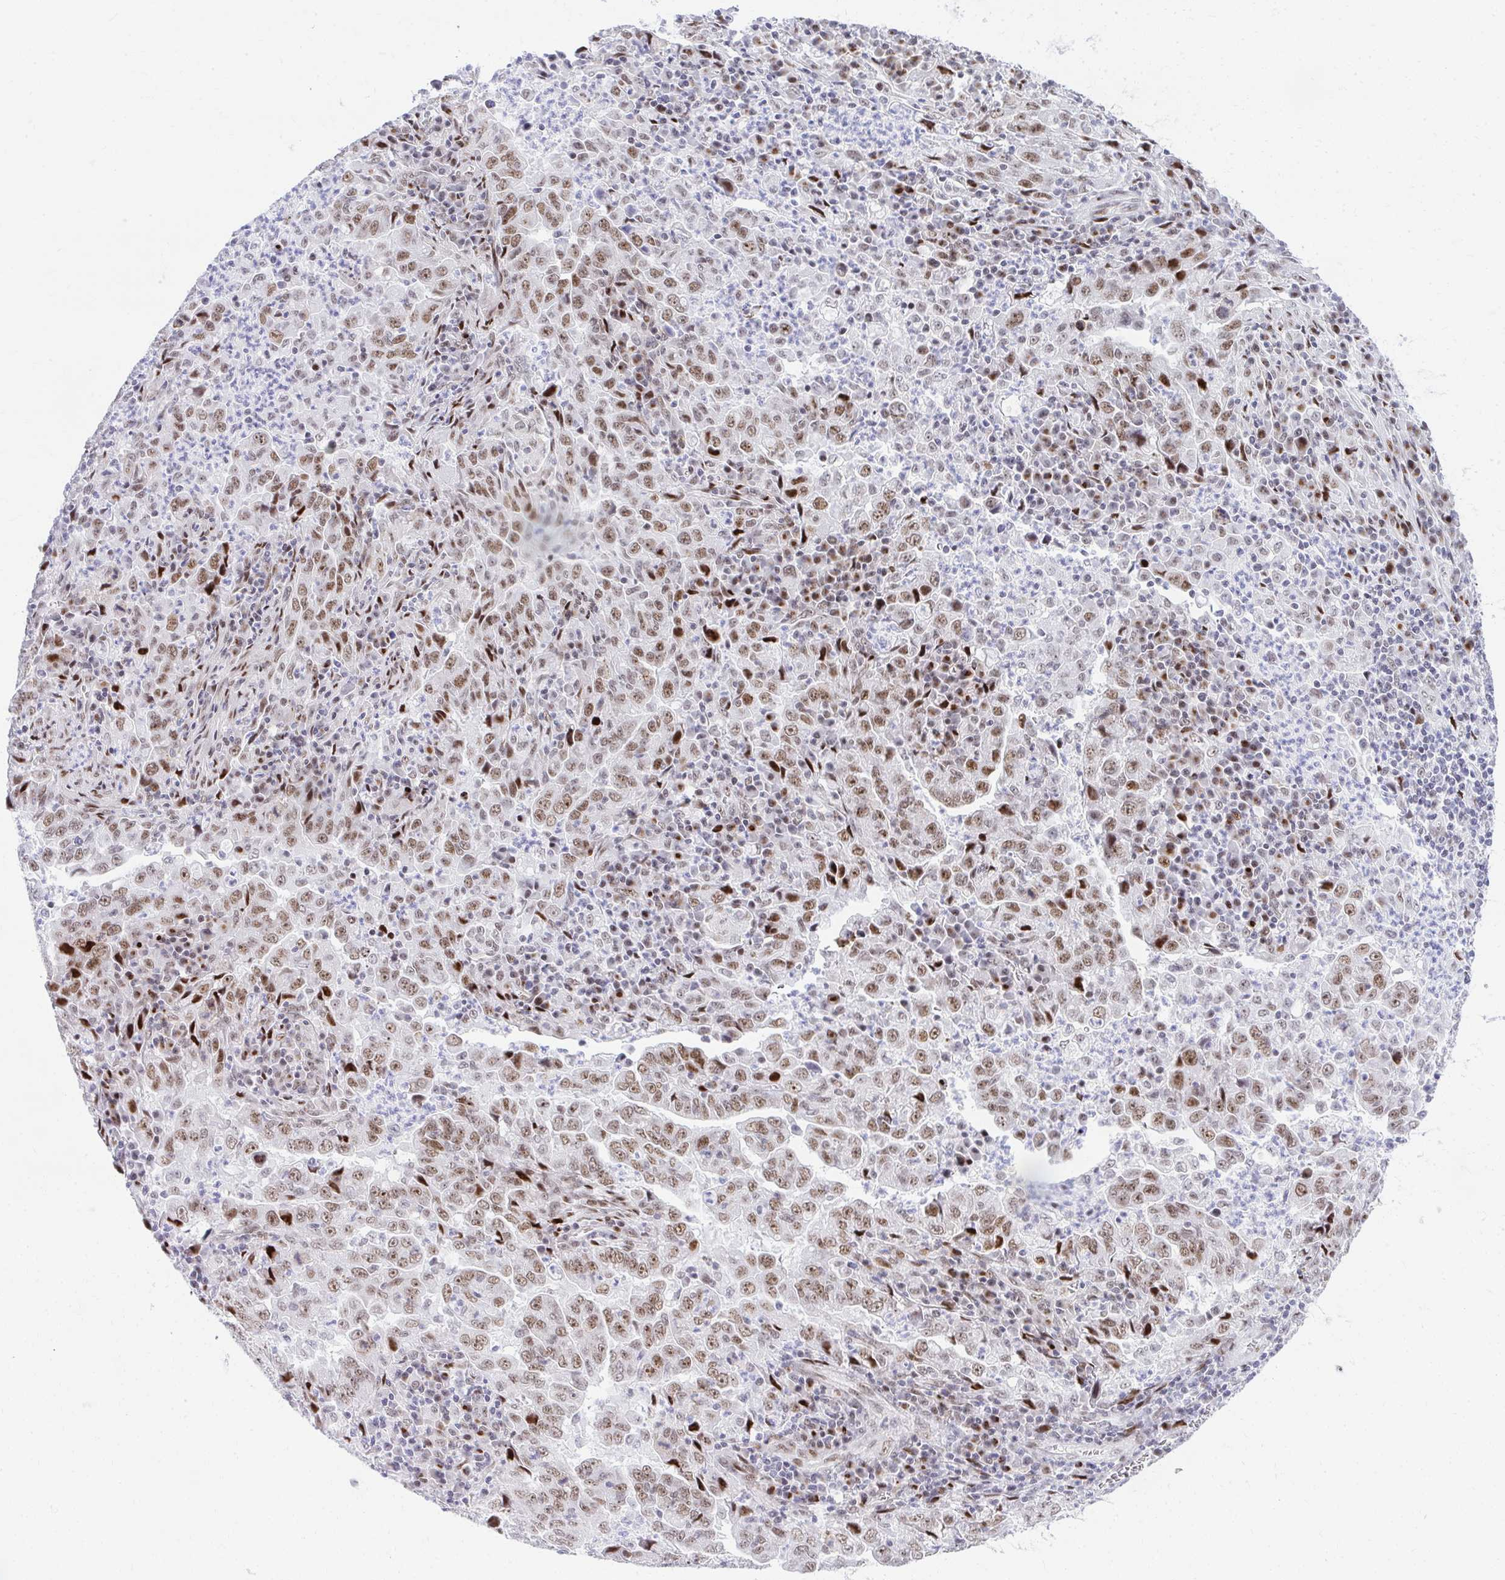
{"staining": {"intensity": "moderate", "quantity": ">75%", "location": "nuclear"}, "tissue": "lung cancer", "cell_type": "Tumor cells", "image_type": "cancer", "snomed": [{"axis": "morphology", "description": "Adenocarcinoma, NOS"}, {"axis": "topography", "description": "Lung"}], "caption": "There is medium levels of moderate nuclear positivity in tumor cells of lung cancer, as demonstrated by immunohistochemical staining (brown color).", "gene": "GLDN", "patient": {"sex": "male", "age": 67}}